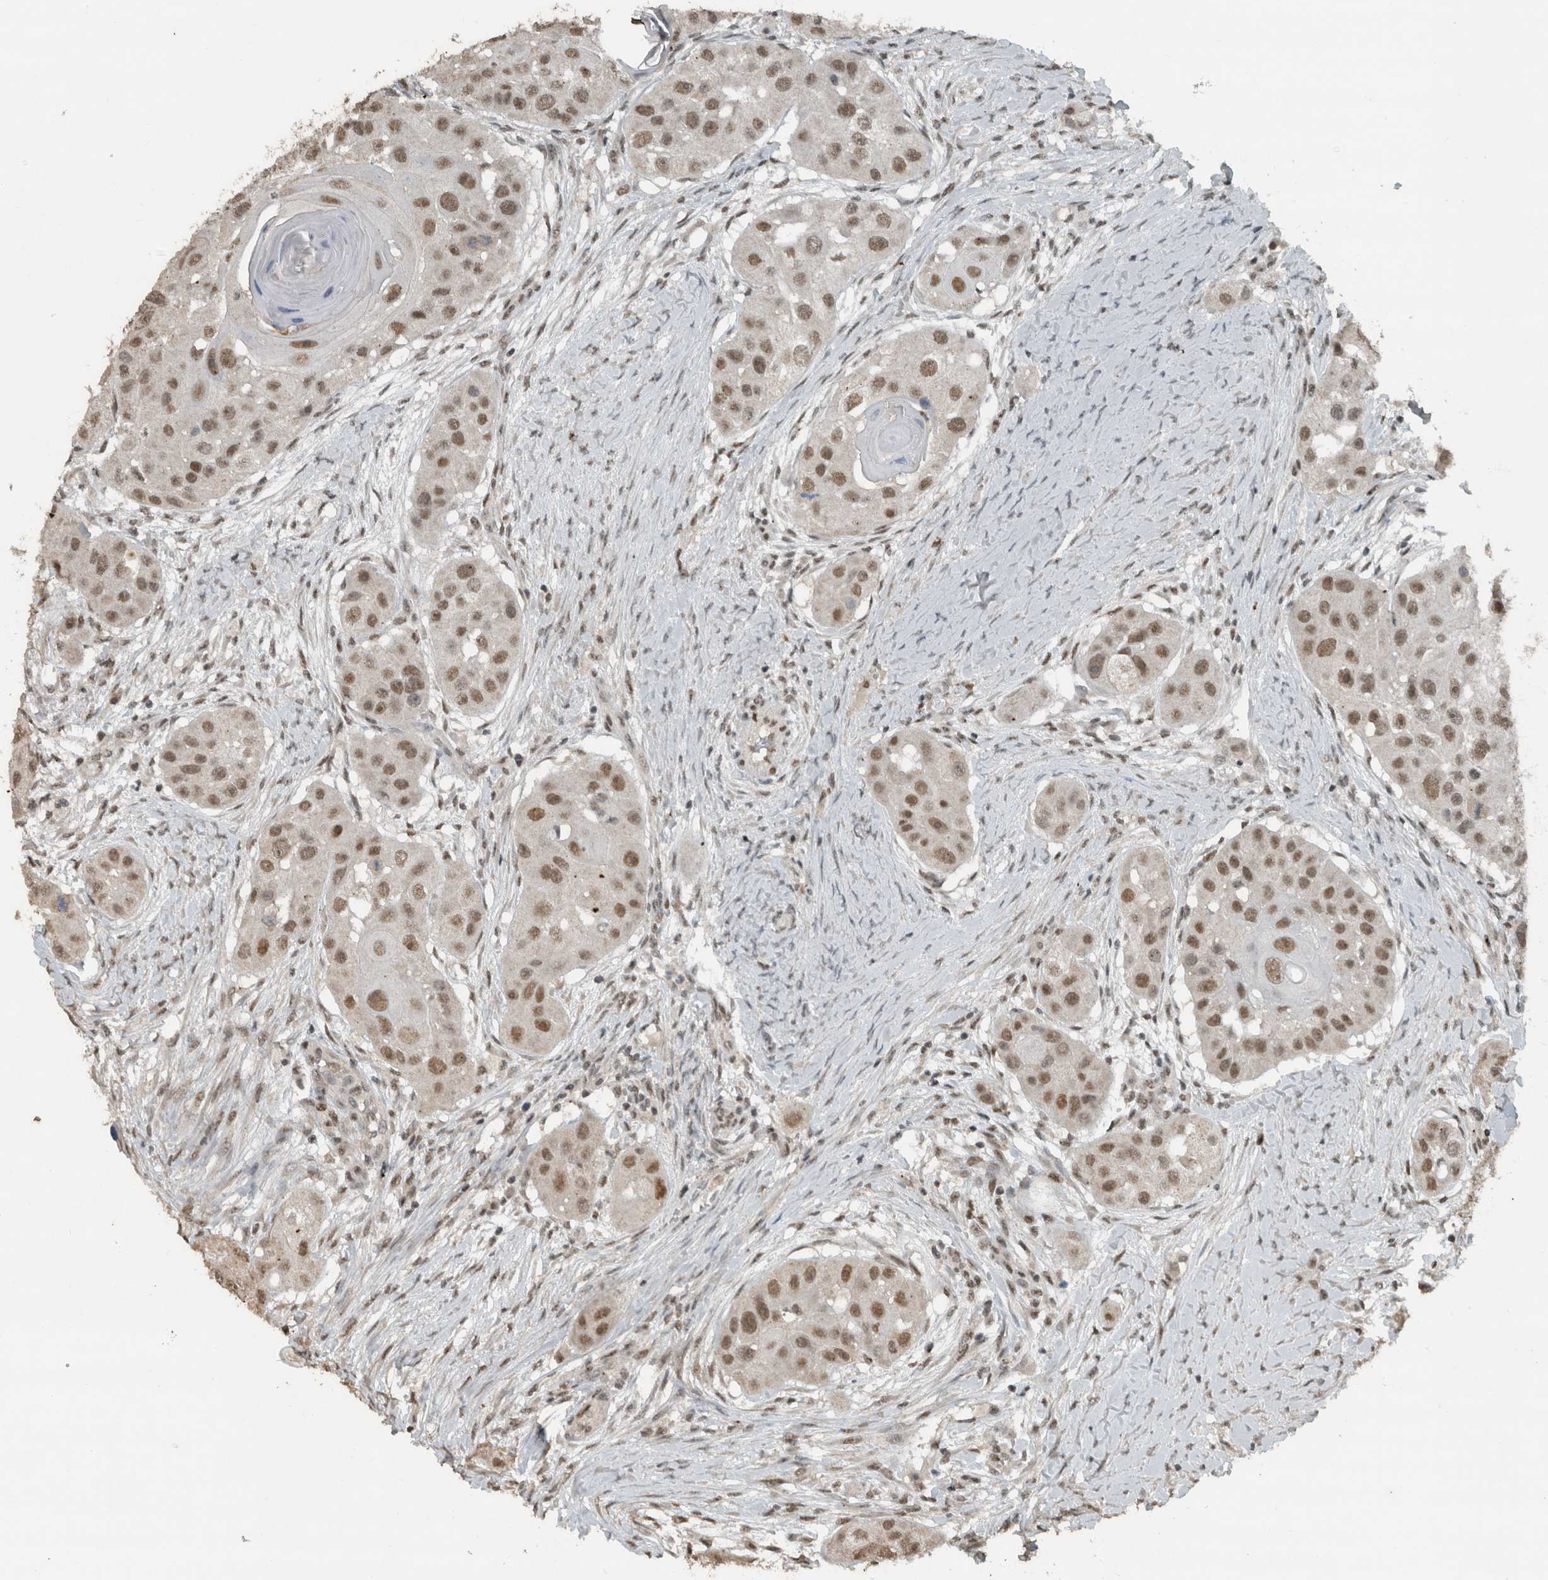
{"staining": {"intensity": "moderate", "quantity": ">75%", "location": "nuclear"}, "tissue": "head and neck cancer", "cell_type": "Tumor cells", "image_type": "cancer", "snomed": [{"axis": "morphology", "description": "Normal tissue, NOS"}, {"axis": "morphology", "description": "Squamous cell carcinoma, NOS"}, {"axis": "topography", "description": "Skeletal muscle"}, {"axis": "topography", "description": "Head-Neck"}], "caption": "Squamous cell carcinoma (head and neck) stained for a protein (brown) demonstrates moderate nuclear positive expression in approximately >75% of tumor cells.", "gene": "ZNF24", "patient": {"sex": "male", "age": 51}}